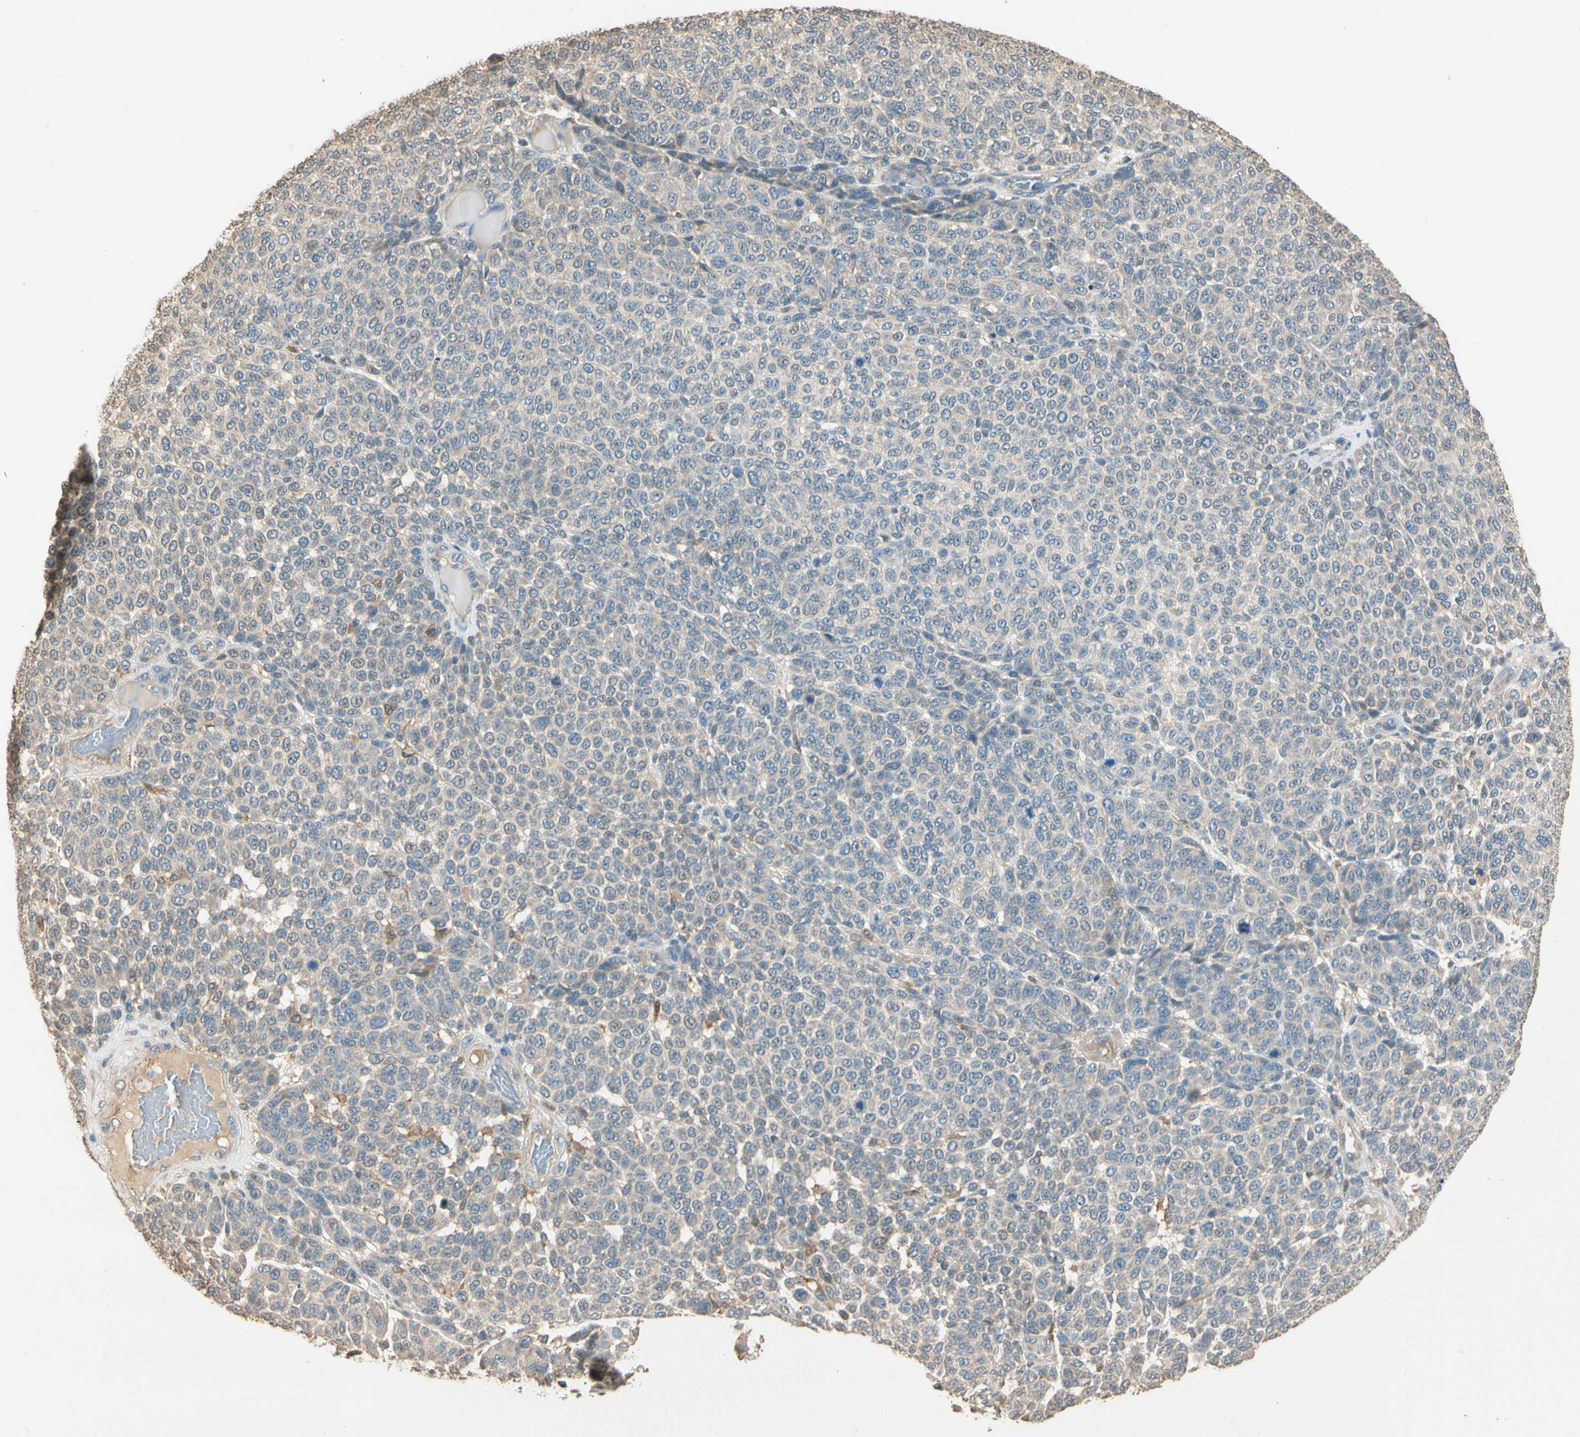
{"staining": {"intensity": "weak", "quantity": "25%-75%", "location": "cytoplasmic/membranous"}, "tissue": "melanoma", "cell_type": "Tumor cells", "image_type": "cancer", "snomed": [{"axis": "morphology", "description": "Malignant melanoma, NOS"}, {"axis": "topography", "description": "Skin"}], "caption": "Immunohistochemical staining of malignant melanoma demonstrates weak cytoplasmic/membranous protein expression in approximately 25%-75% of tumor cells.", "gene": "CDH6", "patient": {"sex": "male", "age": 59}}